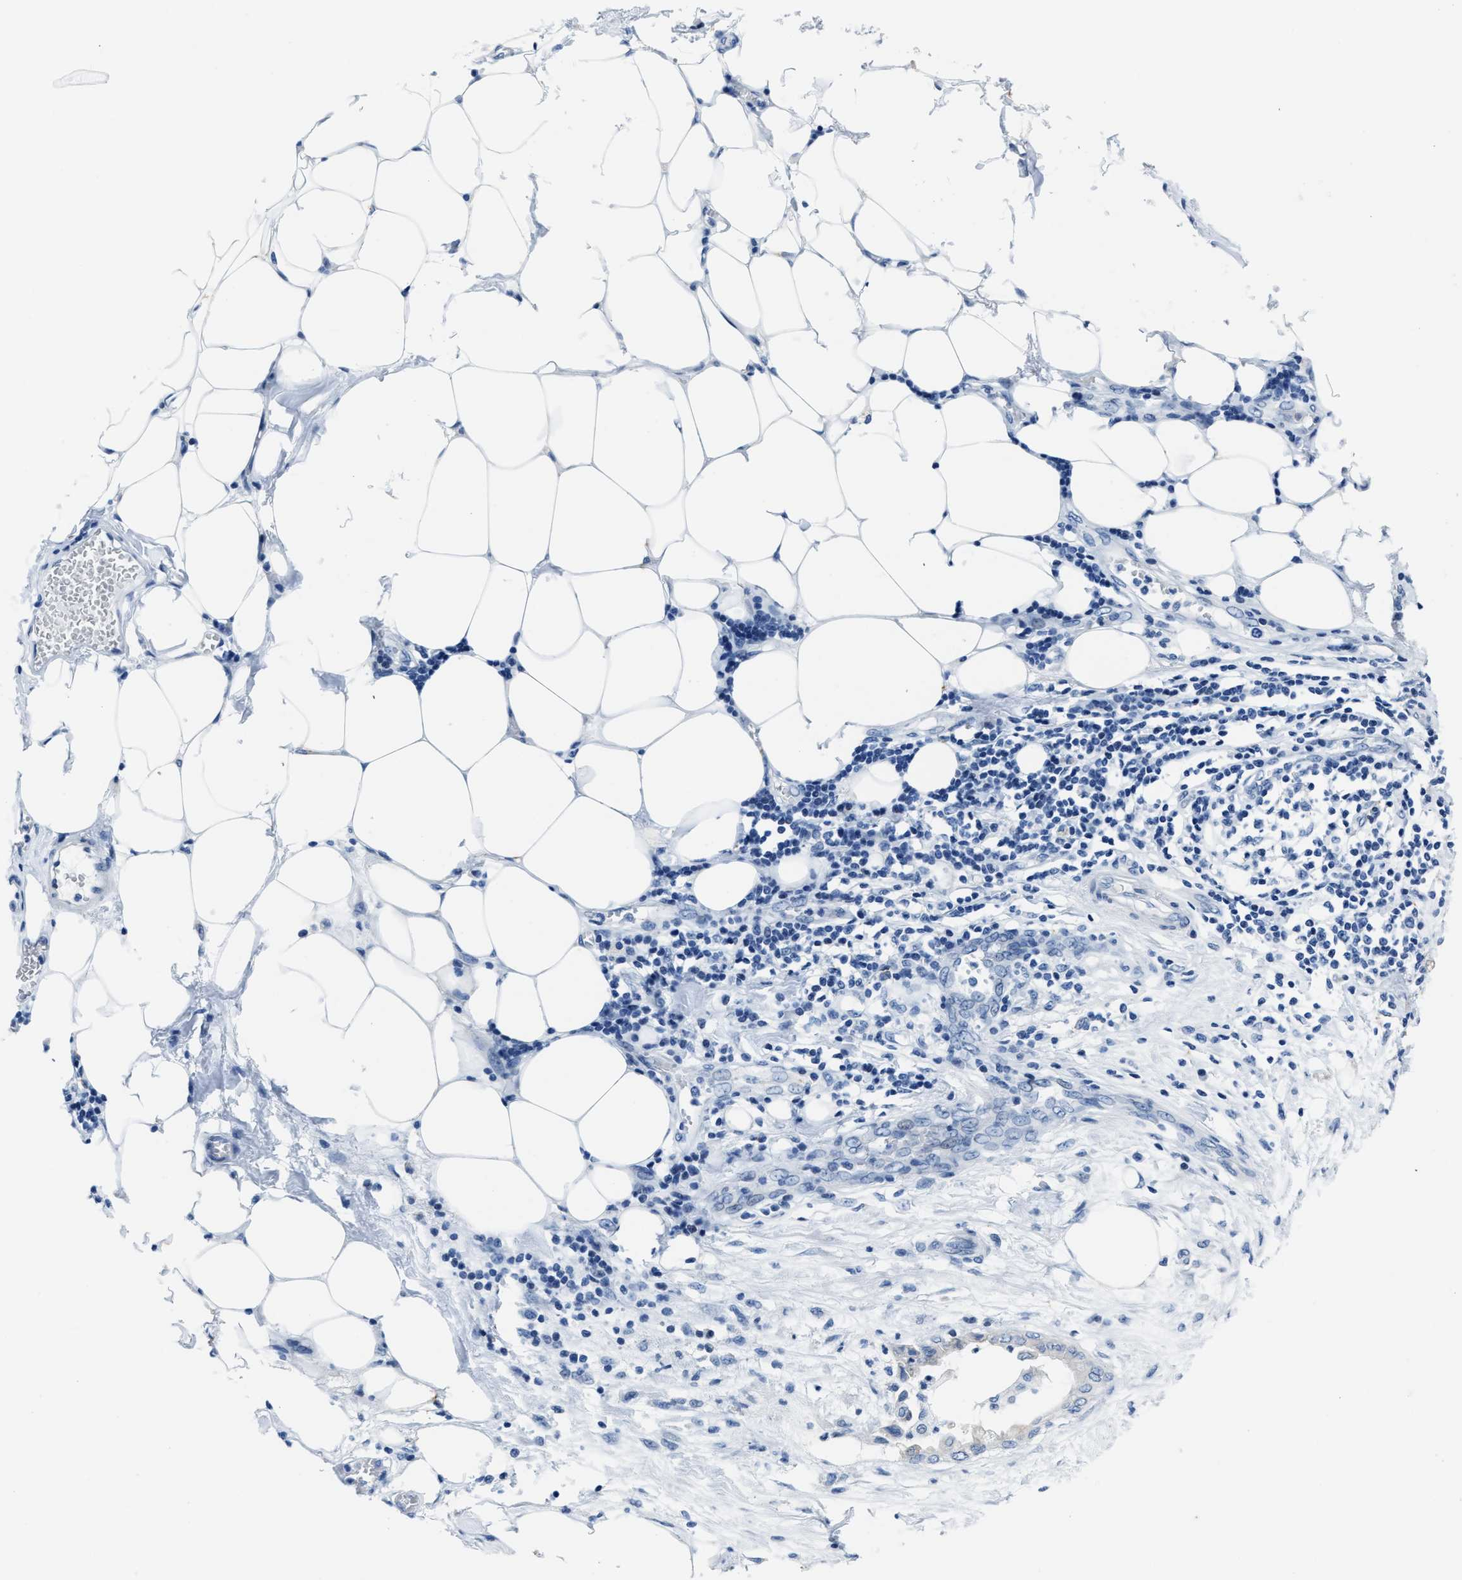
{"staining": {"intensity": "negative", "quantity": "none", "location": "none"}, "tissue": "pancreatic cancer", "cell_type": "Tumor cells", "image_type": "cancer", "snomed": [{"axis": "morphology", "description": "Normal tissue, NOS"}, {"axis": "morphology", "description": "Adenocarcinoma, NOS"}, {"axis": "topography", "description": "Pancreas"}, {"axis": "topography", "description": "Duodenum"}], "caption": "Tumor cells show no significant positivity in pancreatic cancer.", "gene": "ASZ1", "patient": {"sex": "female", "age": 60}}